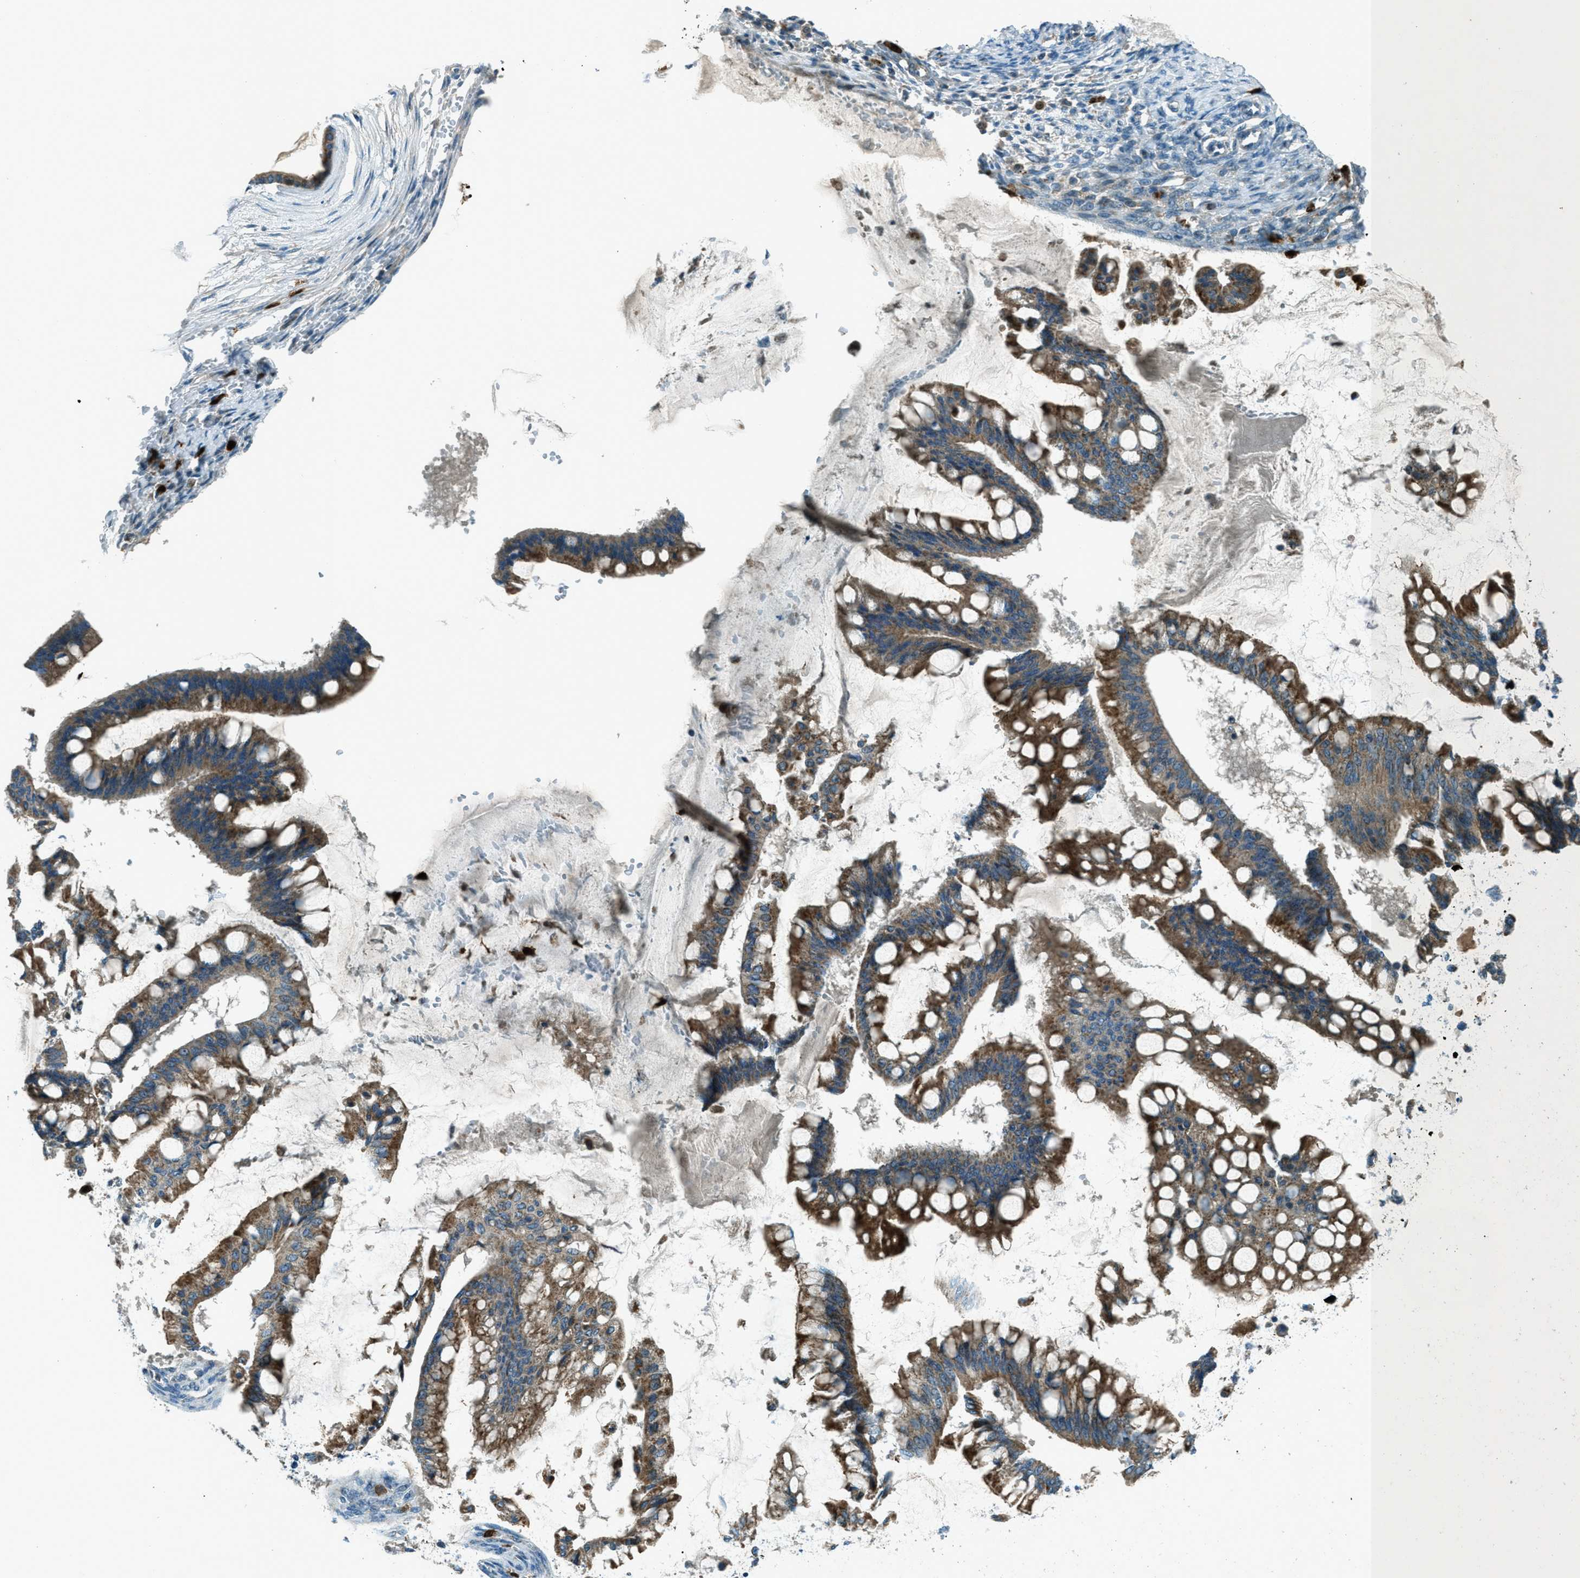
{"staining": {"intensity": "moderate", "quantity": ">75%", "location": "cytoplasmic/membranous"}, "tissue": "ovarian cancer", "cell_type": "Tumor cells", "image_type": "cancer", "snomed": [{"axis": "morphology", "description": "Cystadenocarcinoma, mucinous, NOS"}, {"axis": "topography", "description": "Ovary"}], "caption": "Protein analysis of ovarian cancer (mucinous cystadenocarcinoma) tissue displays moderate cytoplasmic/membranous expression in about >75% of tumor cells.", "gene": "FAR1", "patient": {"sex": "female", "age": 73}}